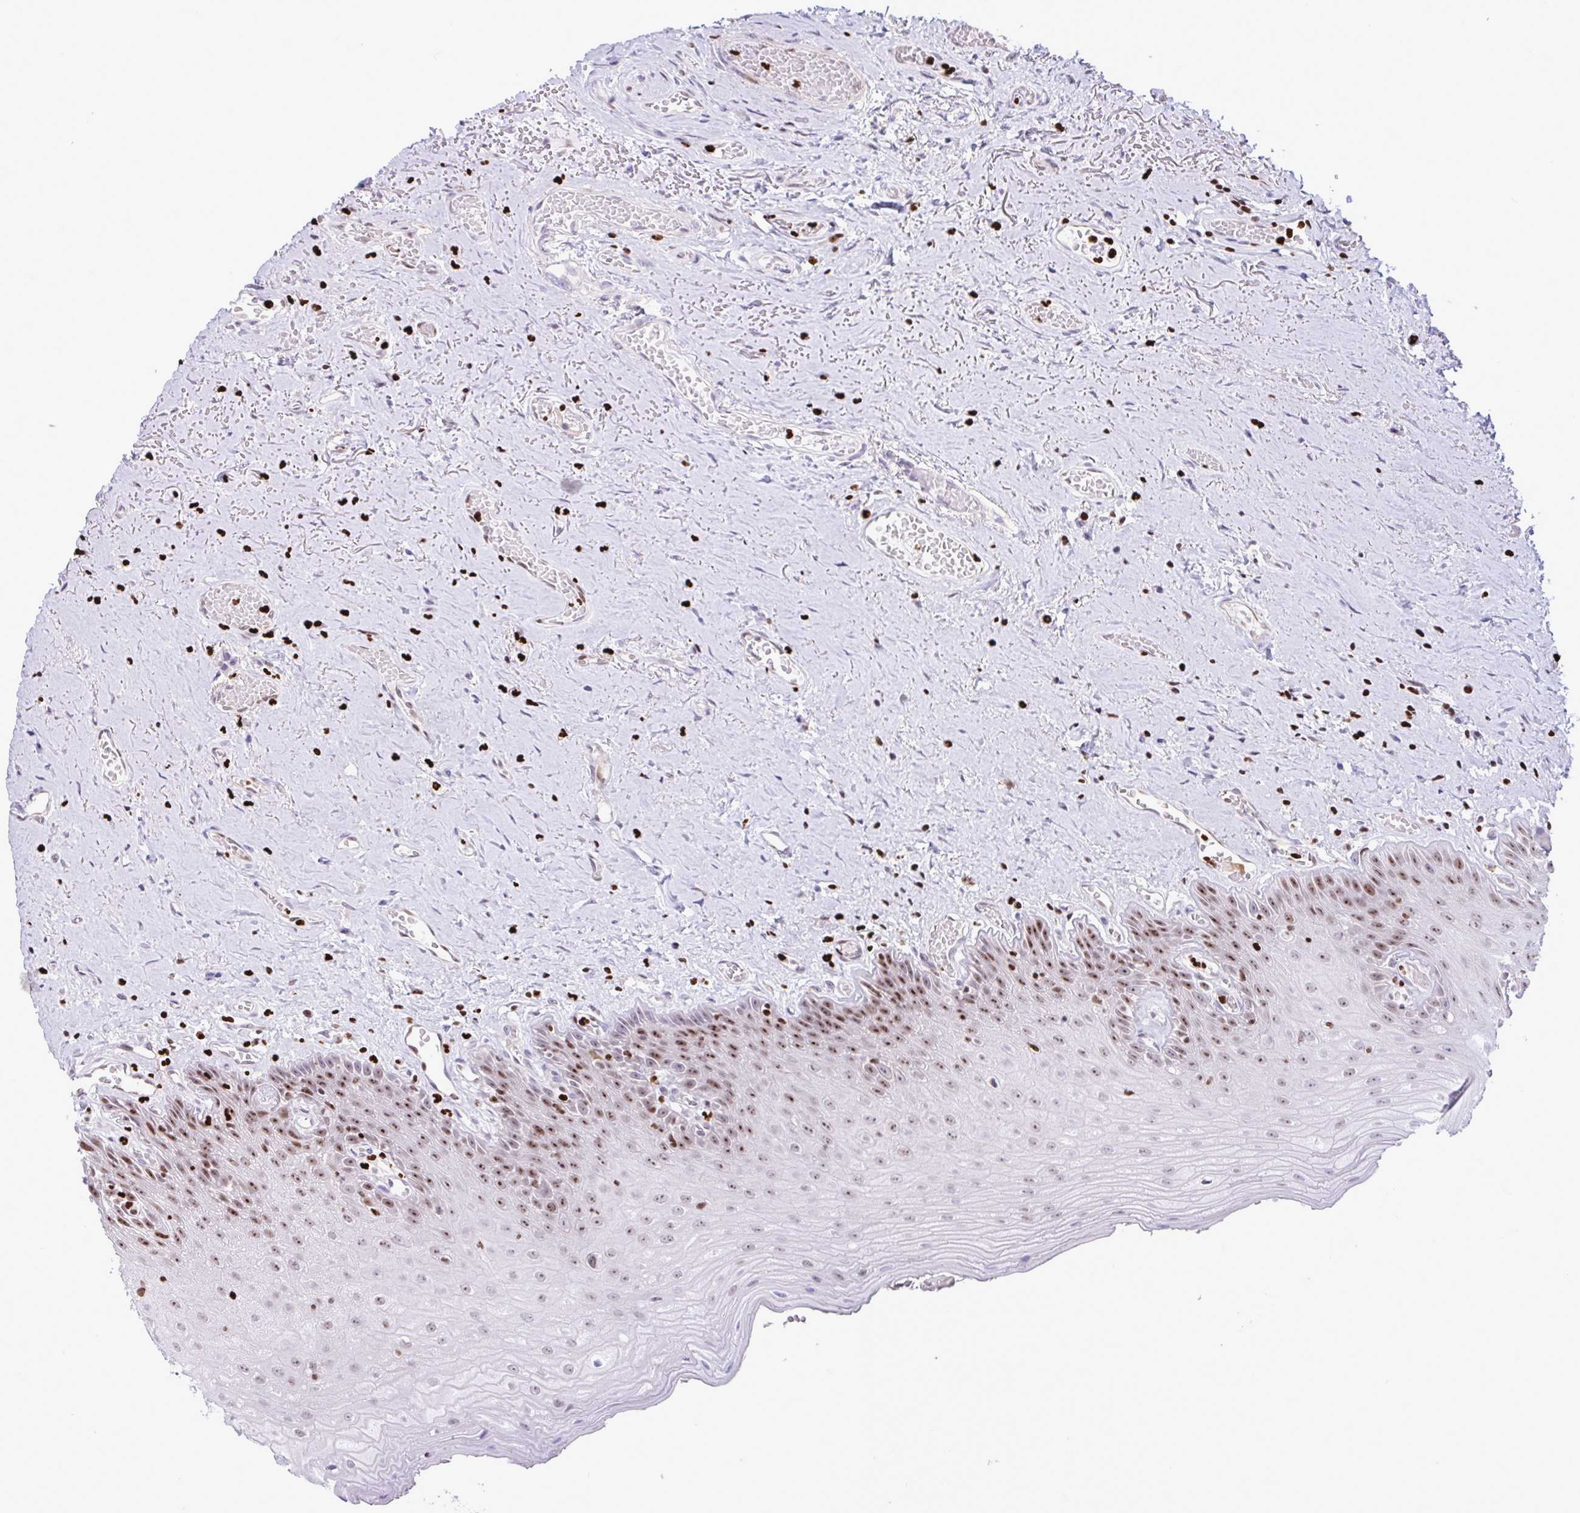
{"staining": {"intensity": "moderate", "quantity": "25%-75%", "location": "nuclear"}, "tissue": "oral mucosa", "cell_type": "Squamous epithelial cells", "image_type": "normal", "snomed": [{"axis": "morphology", "description": "Normal tissue, NOS"}, {"axis": "morphology", "description": "Squamous cell carcinoma, NOS"}, {"axis": "topography", "description": "Oral tissue"}, {"axis": "topography", "description": "Peripheral nerve tissue"}, {"axis": "topography", "description": "Head-Neck"}], "caption": "The photomicrograph exhibits staining of benign oral mucosa, revealing moderate nuclear protein positivity (brown color) within squamous epithelial cells.", "gene": "HMGB2", "patient": {"sex": "female", "age": 59}}